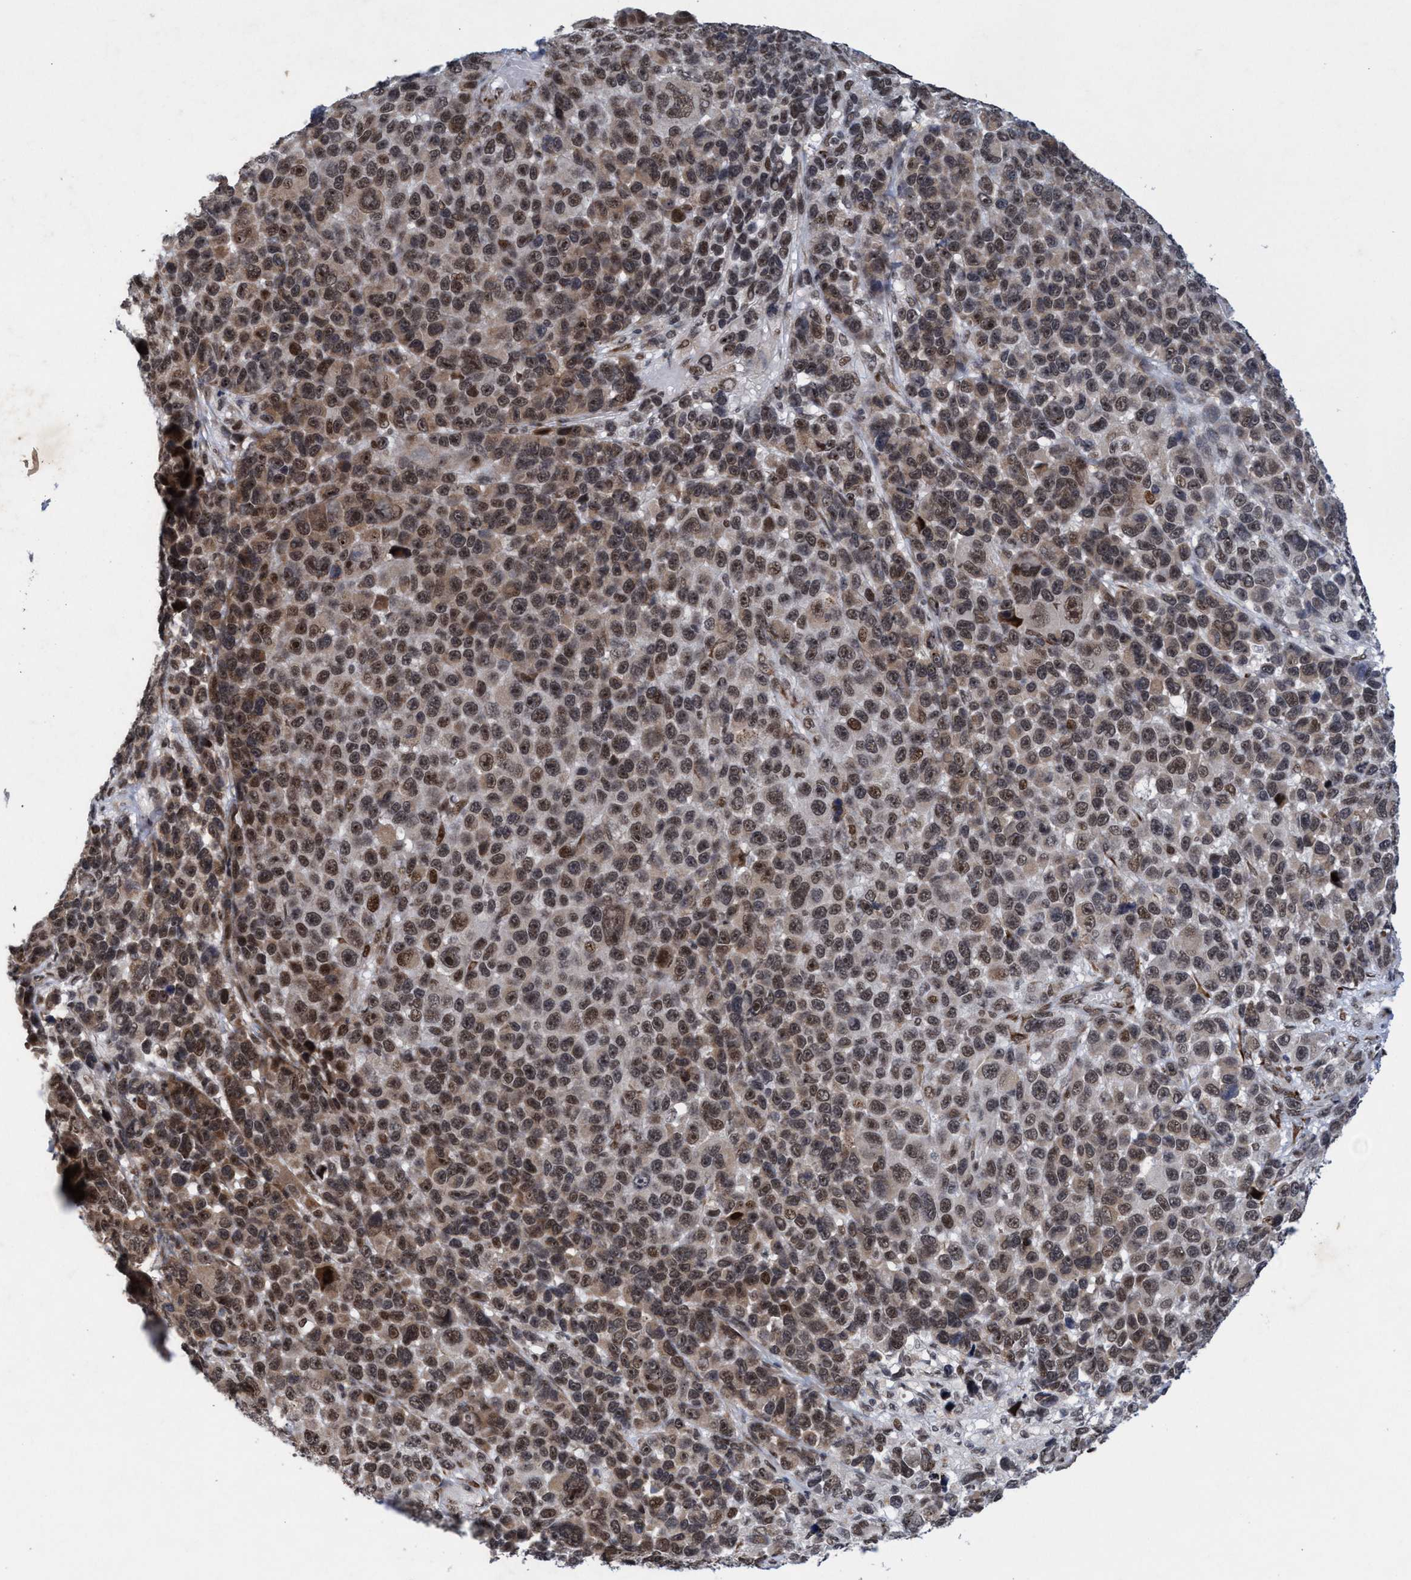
{"staining": {"intensity": "moderate", "quantity": ">75%", "location": "nuclear"}, "tissue": "melanoma", "cell_type": "Tumor cells", "image_type": "cancer", "snomed": [{"axis": "morphology", "description": "Malignant melanoma, NOS"}, {"axis": "topography", "description": "Skin"}], "caption": "This micrograph displays immunohistochemistry (IHC) staining of human melanoma, with medium moderate nuclear staining in about >75% of tumor cells.", "gene": "GLT6D1", "patient": {"sex": "male", "age": 53}}